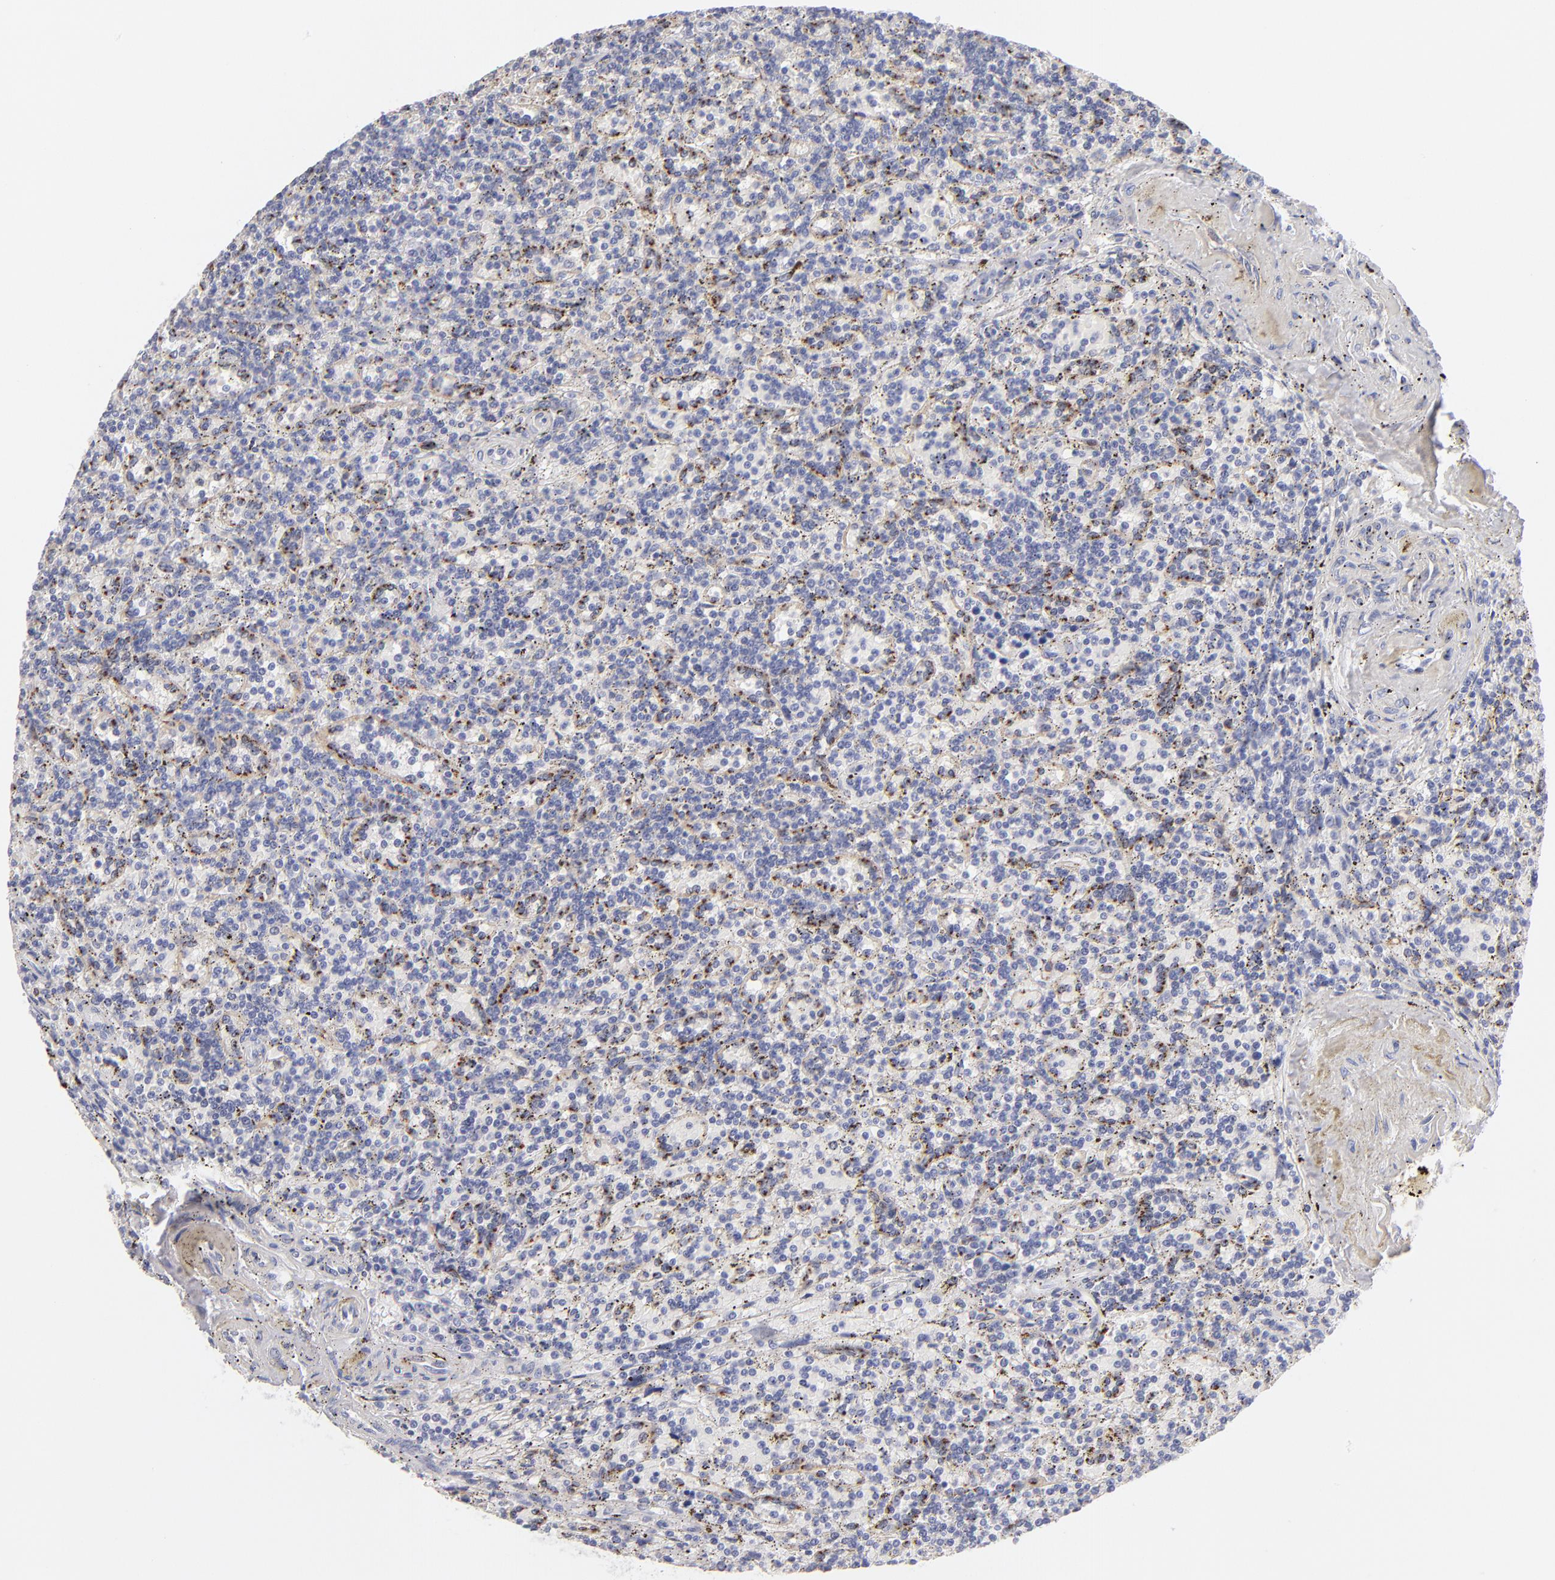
{"staining": {"intensity": "negative", "quantity": "none", "location": "none"}, "tissue": "lymphoma", "cell_type": "Tumor cells", "image_type": "cancer", "snomed": [{"axis": "morphology", "description": "Malignant lymphoma, non-Hodgkin's type, Low grade"}, {"axis": "topography", "description": "Spleen"}], "caption": "Low-grade malignant lymphoma, non-Hodgkin's type stained for a protein using immunohistochemistry (IHC) demonstrates no positivity tumor cells.", "gene": "PLVAP", "patient": {"sex": "male", "age": 73}}